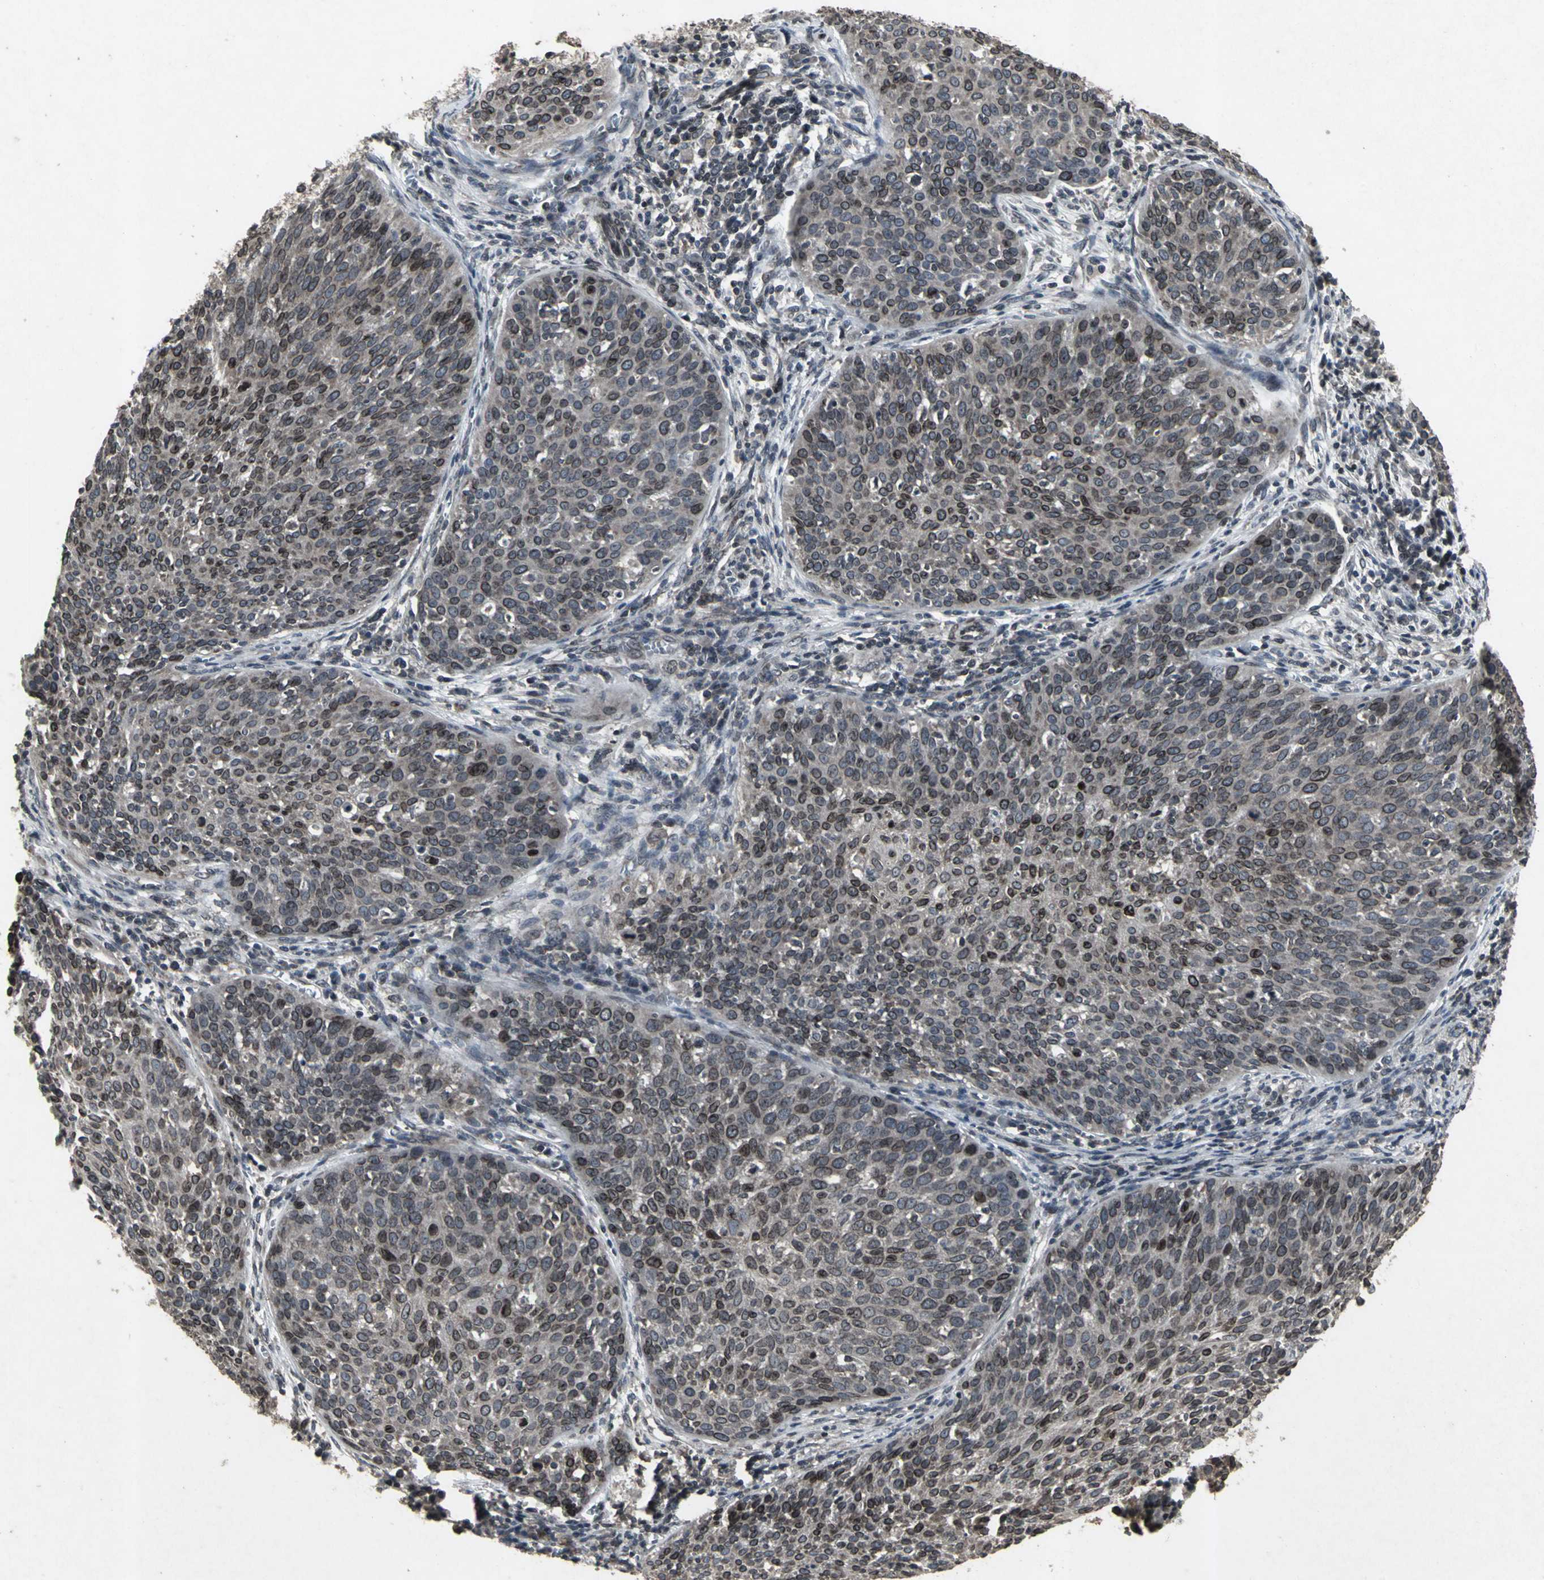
{"staining": {"intensity": "moderate", "quantity": ">75%", "location": "cytoplasmic/membranous,nuclear"}, "tissue": "cervical cancer", "cell_type": "Tumor cells", "image_type": "cancer", "snomed": [{"axis": "morphology", "description": "Squamous cell carcinoma, NOS"}, {"axis": "topography", "description": "Cervix"}], "caption": "Immunohistochemistry of cervical cancer exhibits medium levels of moderate cytoplasmic/membranous and nuclear positivity in approximately >75% of tumor cells.", "gene": "SH2B3", "patient": {"sex": "female", "age": 38}}